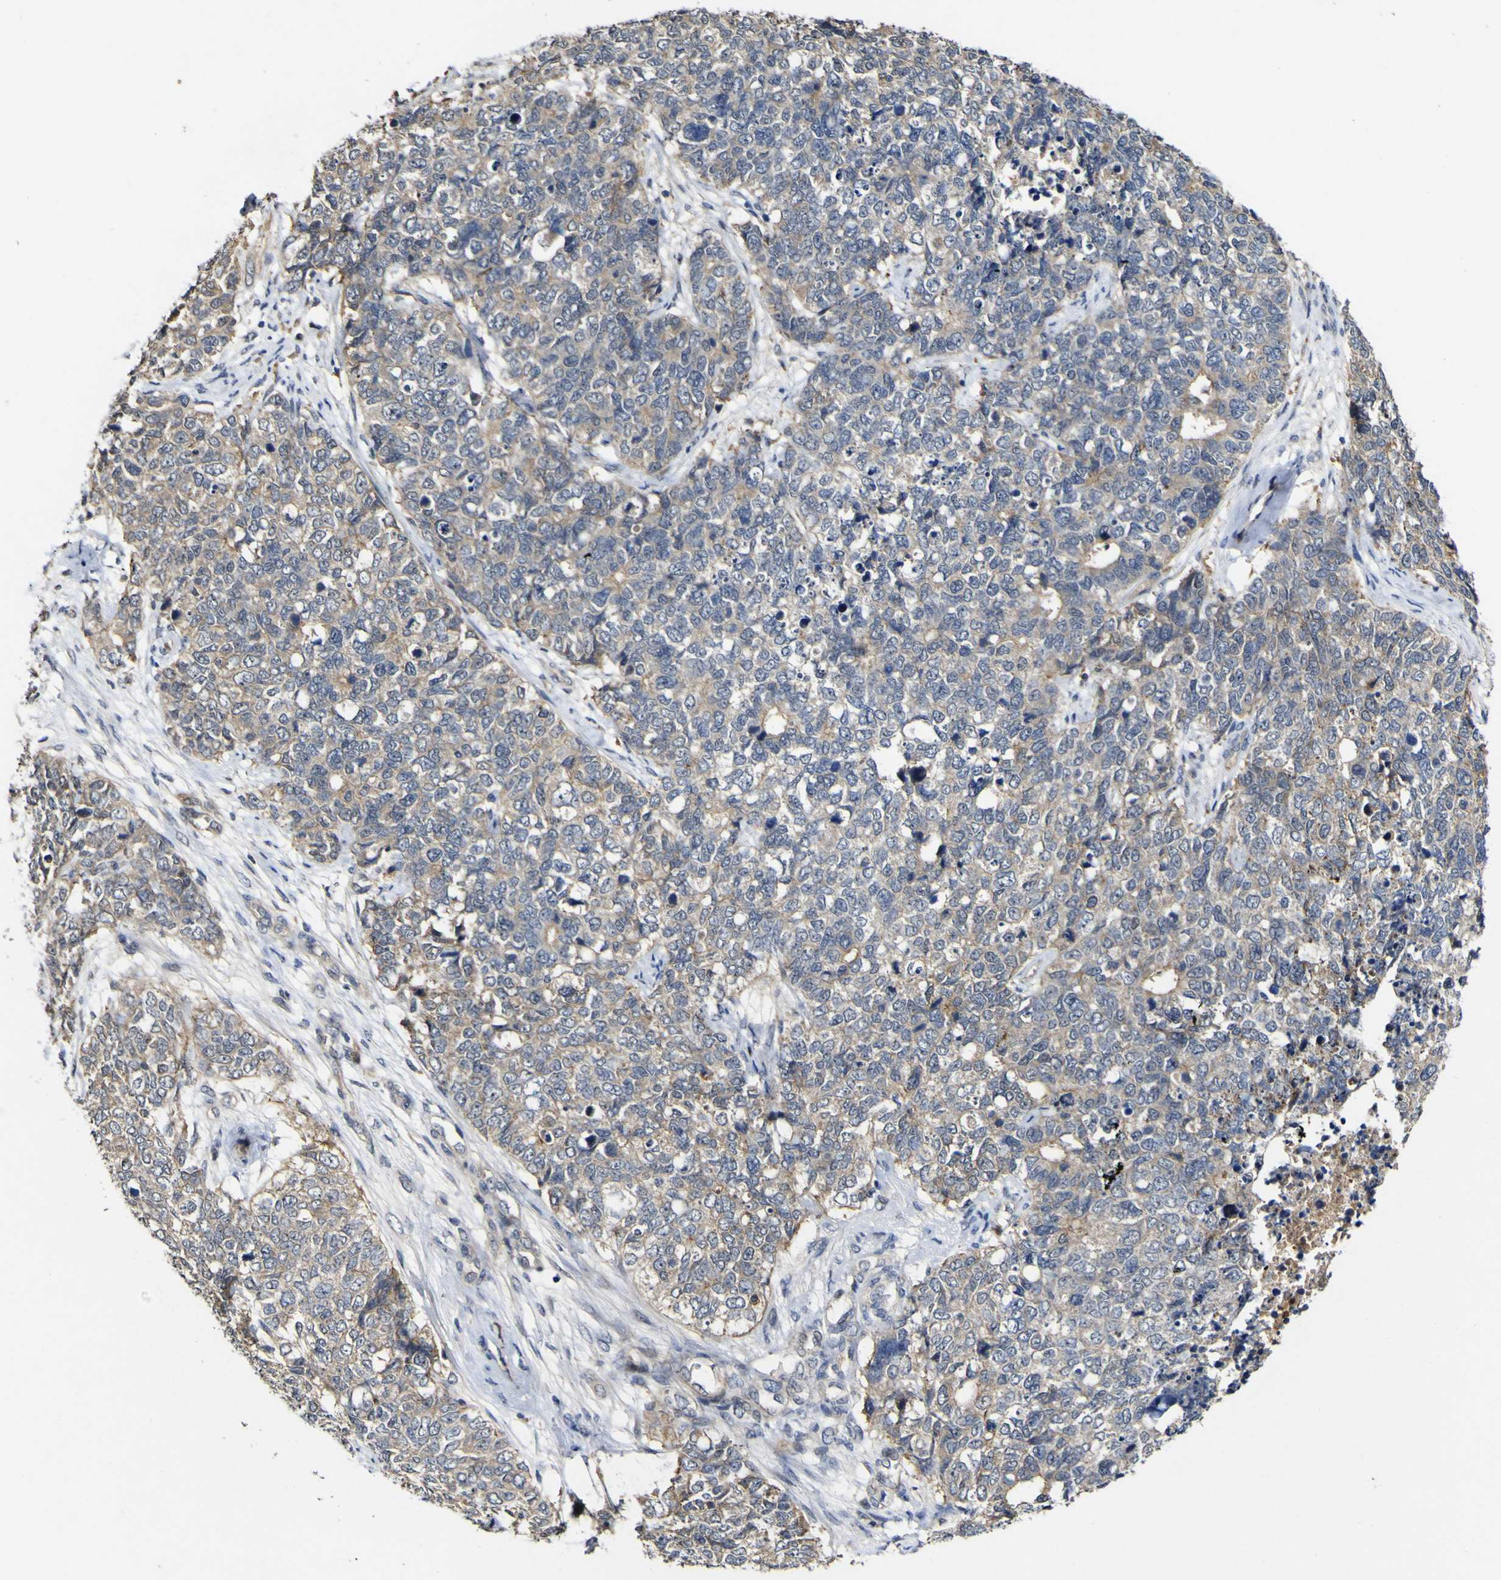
{"staining": {"intensity": "weak", "quantity": "25%-75%", "location": "cytoplasmic/membranous"}, "tissue": "cervical cancer", "cell_type": "Tumor cells", "image_type": "cancer", "snomed": [{"axis": "morphology", "description": "Squamous cell carcinoma, NOS"}, {"axis": "topography", "description": "Cervix"}], "caption": "About 25%-75% of tumor cells in human cervical cancer (squamous cell carcinoma) reveal weak cytoplasmic/membranous protein expression as visualized by brown immunohistochemical staining.", "gene": "CCL2", "patient": {"sex": "female", "age": 63}}